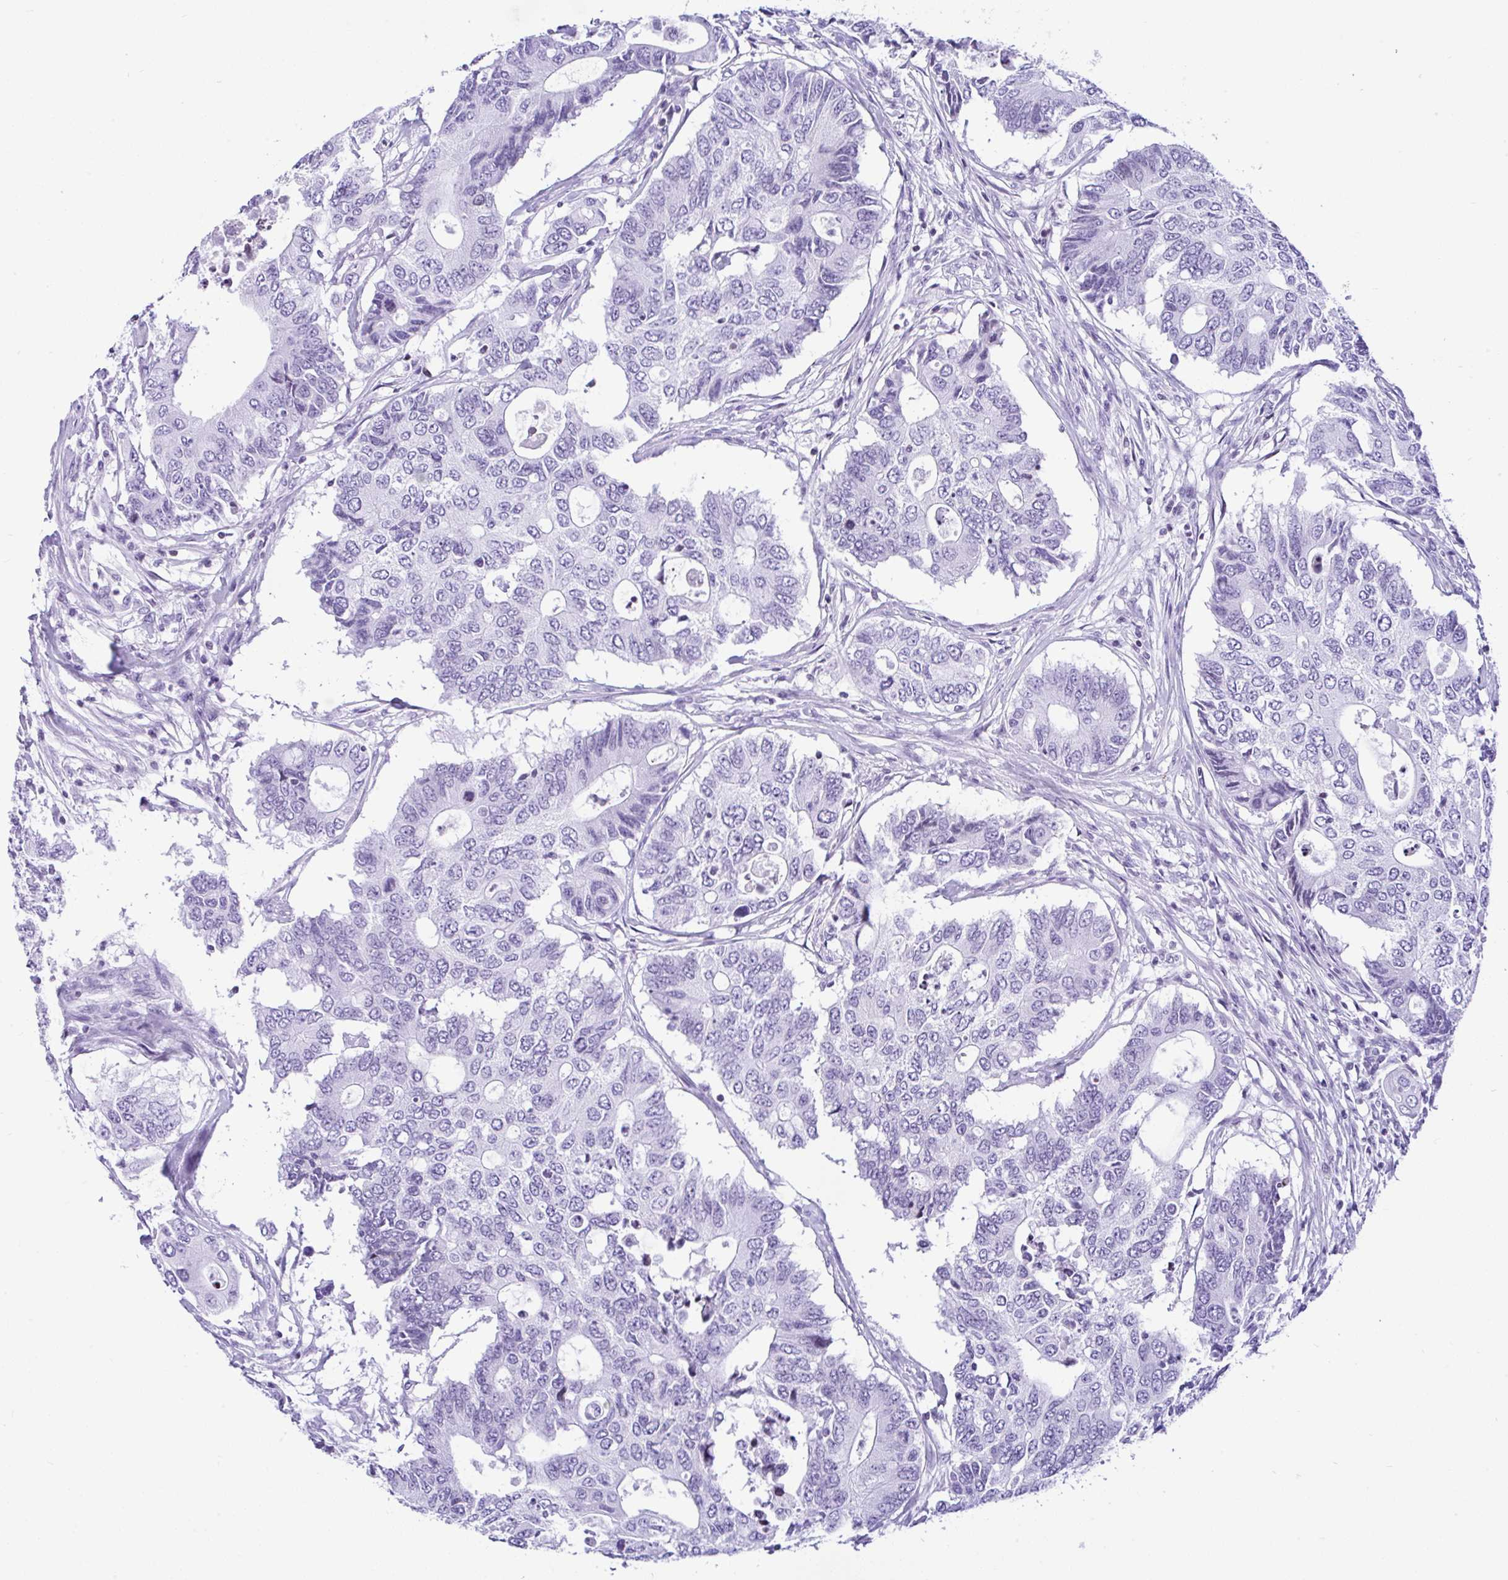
{"staining": {"intensity": "negative", "quantity": "none", "location": "none"}, "tissue": "colorectal cancer", "cell_type": "Tumor cells", "image_type": "cancer", "snomed": [{"axis": "morphology", "description": "Adenocarcinoma, NOS"}, {"axis": "topography", "description": "Colon"}], "caption": "A photomicrograph of adenocarcinoma (colorectal) stained for a protein demonstrates no brown staining in tumor cells.", "gene": "KRT27", "patient": {"sex": "male", "age": 71}}